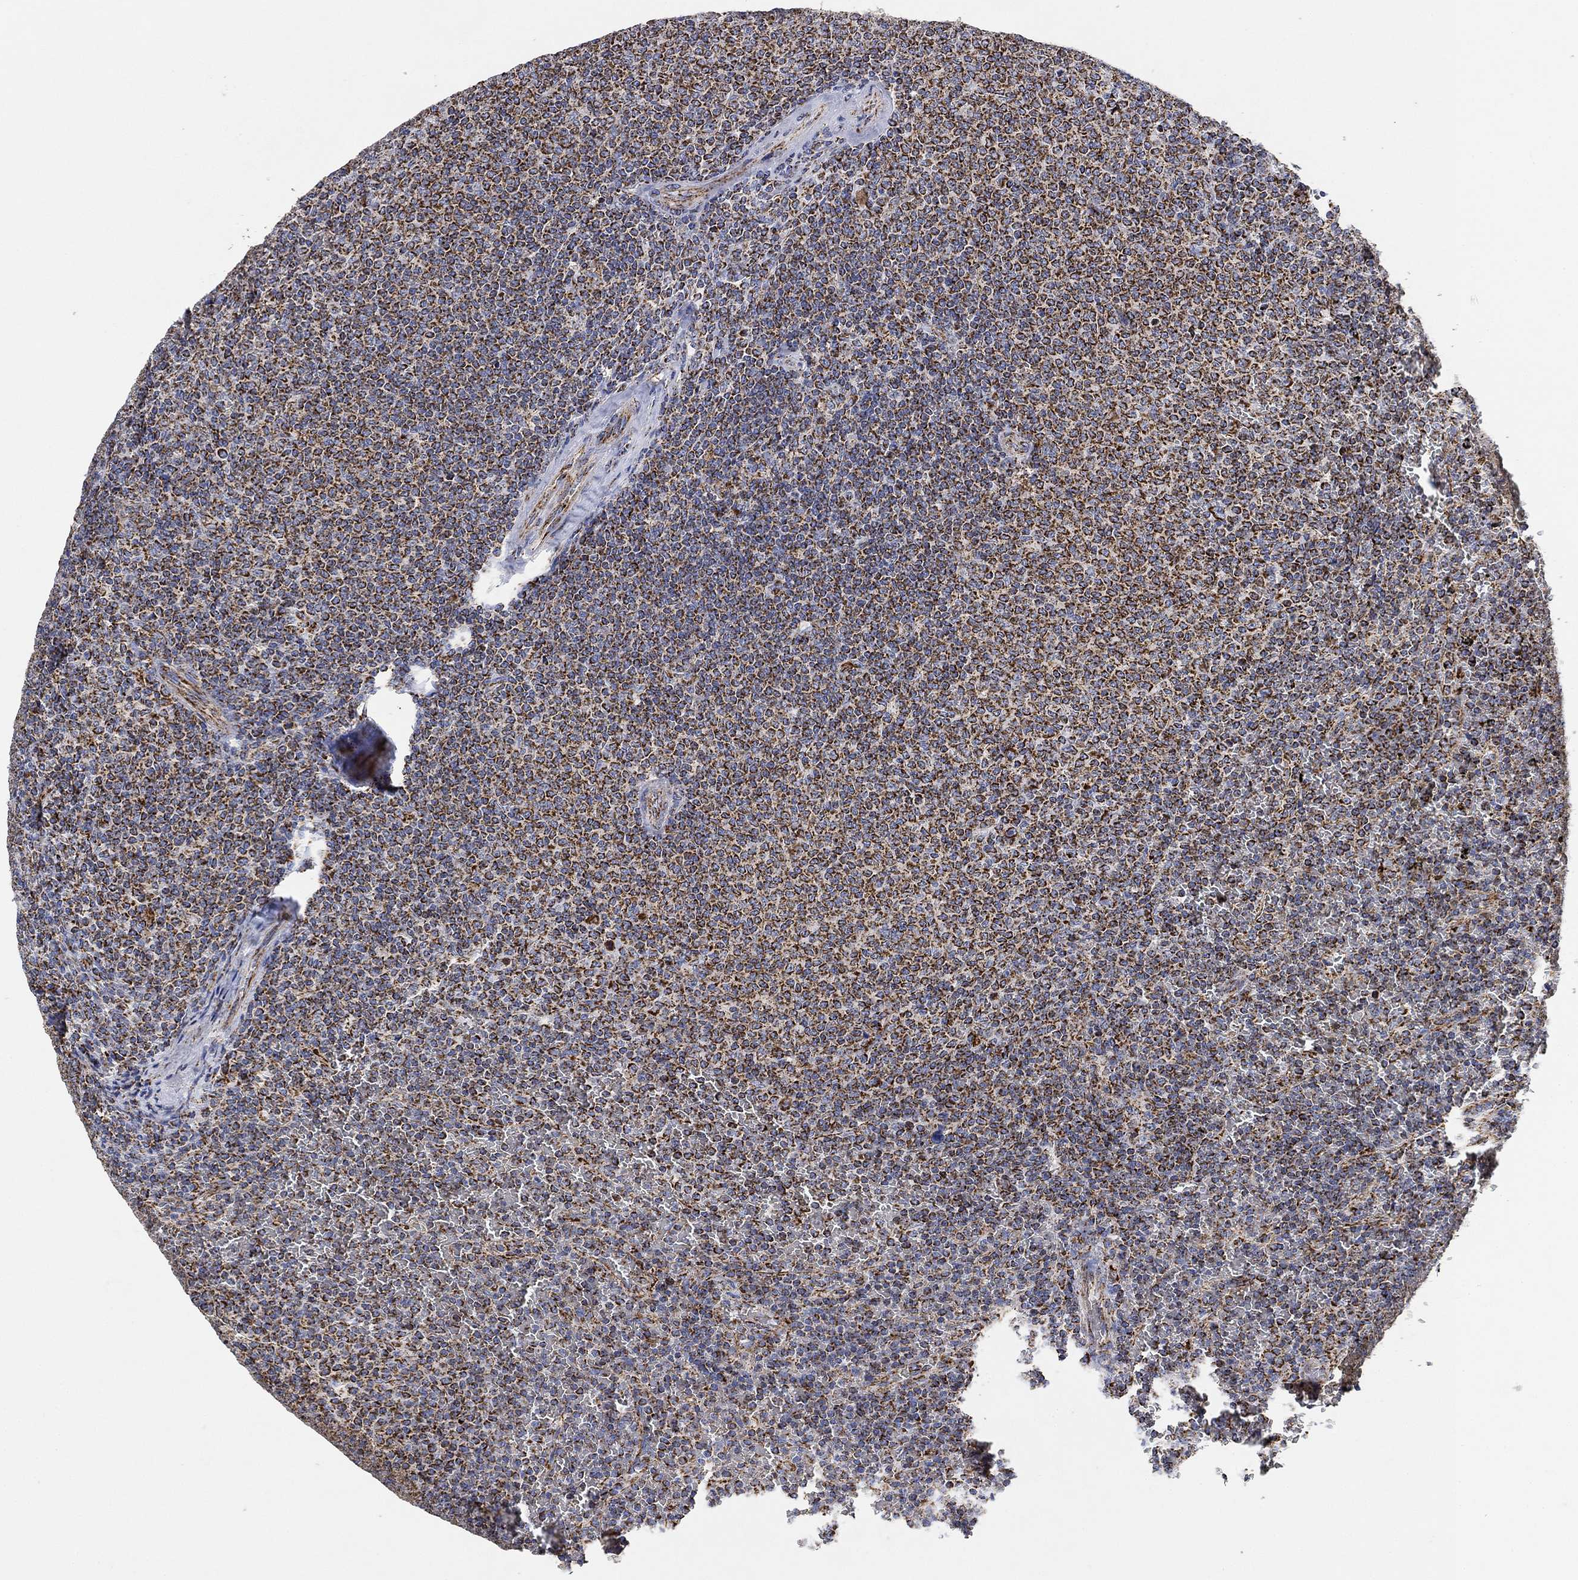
{"staining": {"intensity": "strong", "quantity": ">75%", "location": "cytoplasmic/membranous"}, "tissue": "lymphoma", "cell_type": "Tumor cells", "image_type": "cancer", "snomed": [{"axis": "morphology", "description": "Malignant lymphoma, non-Hodgkin's type, Low grade"}, {"axis": "topography", "description": "Spleen"}], "caption": "An image showing strong cytoplasmic/membranous expression in approximately >75% of tumor cells in lymphoma, as visualized by brown immunohistochemical staining.", "gene": "NDUFS3", "patient": {"sex": "female", "age": 77}}